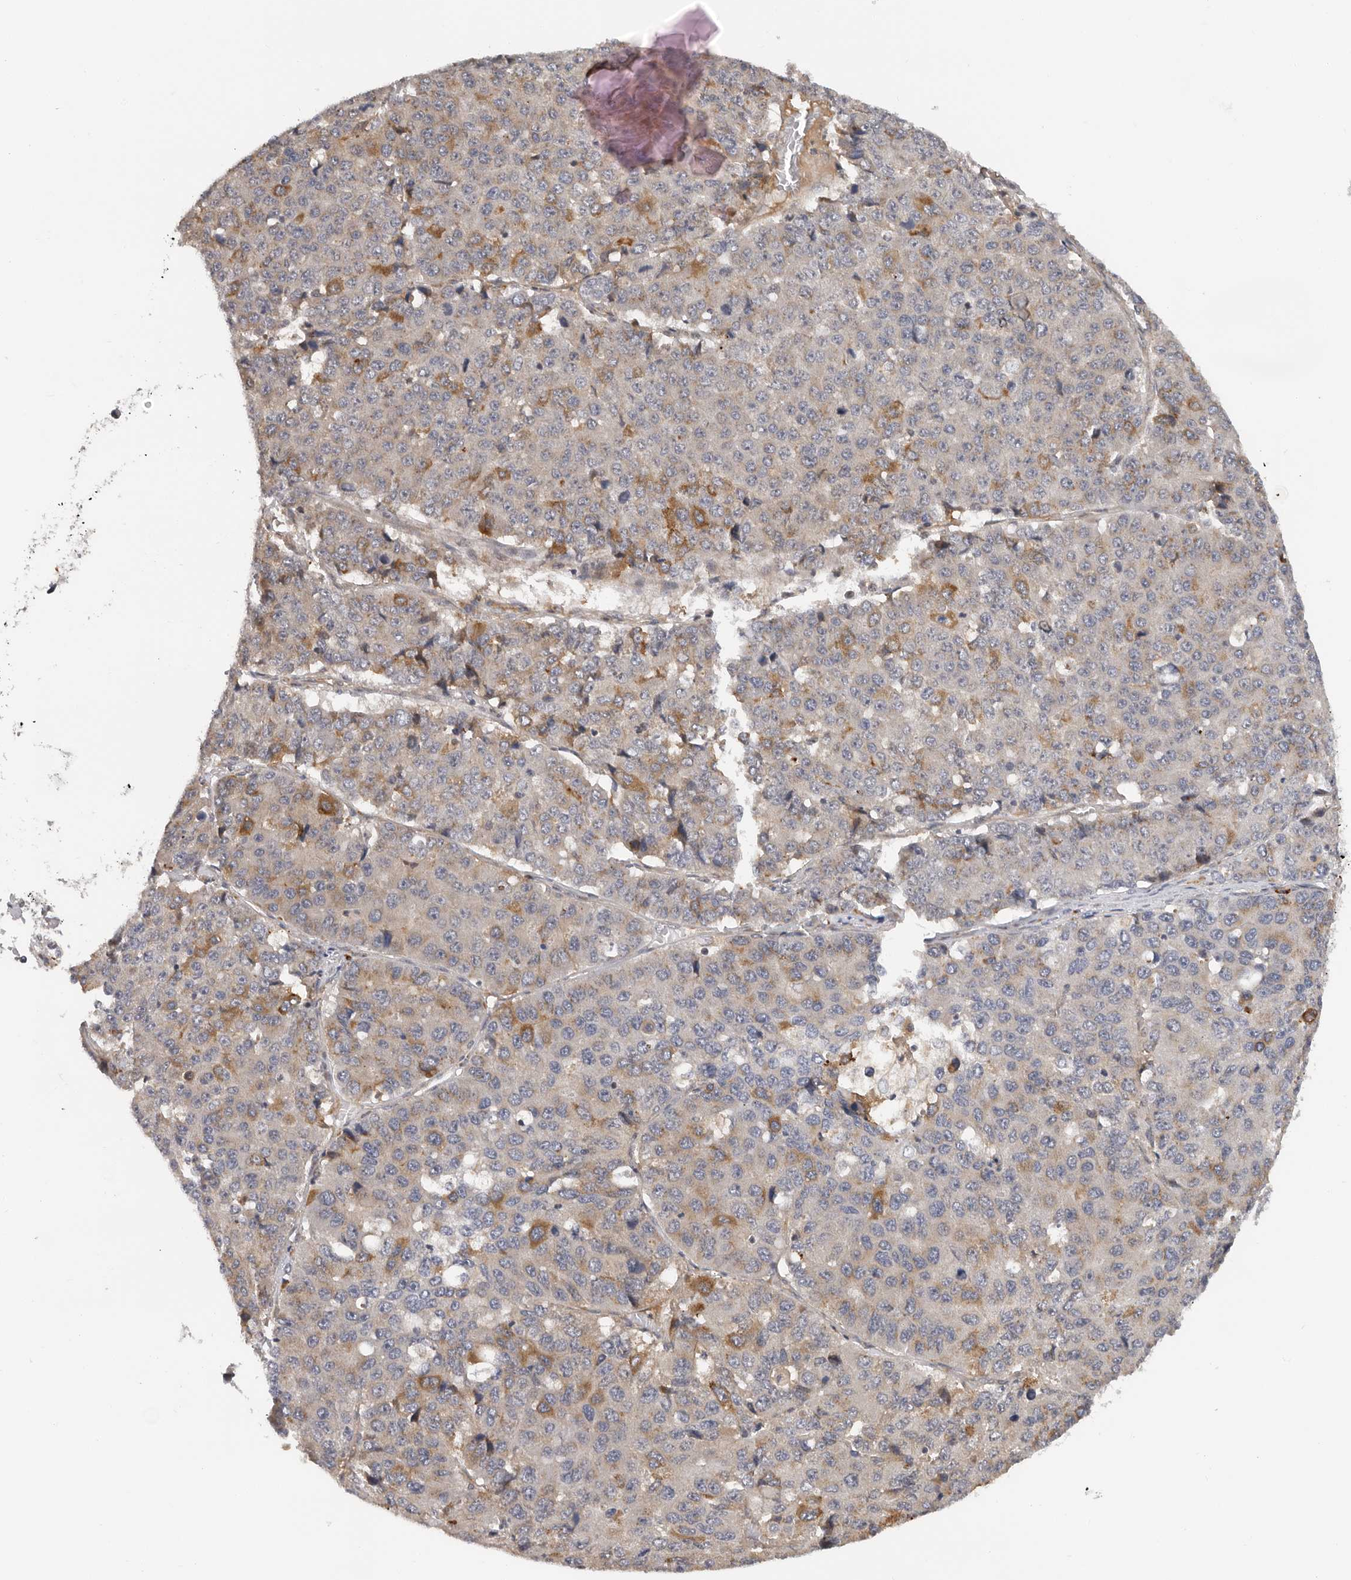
{"staining": {"intensity": "moderate", "quantity": "<25%", "location": "cytoplasmic/membranous"}, "tissue": "pancreatic cancer", "cell_type": "Tumor cells", "image_type": "cancer", "snomed": [{"axis": "morphology", "description": "Adenocarcinoma, NOS"}, {"axis": "topography", "description": "Pancreas"}], "caption": "Immunohistochemistry (IHC) image of pancreatic cancer (adenocarcinoma) stained for a protein (brown), which exhibits low levels of moderate cytoplasmic/membranous expression in about <25% of tumor cells.", "gene": "RNF157", "patient": {"sex": "male", "age": 50}}